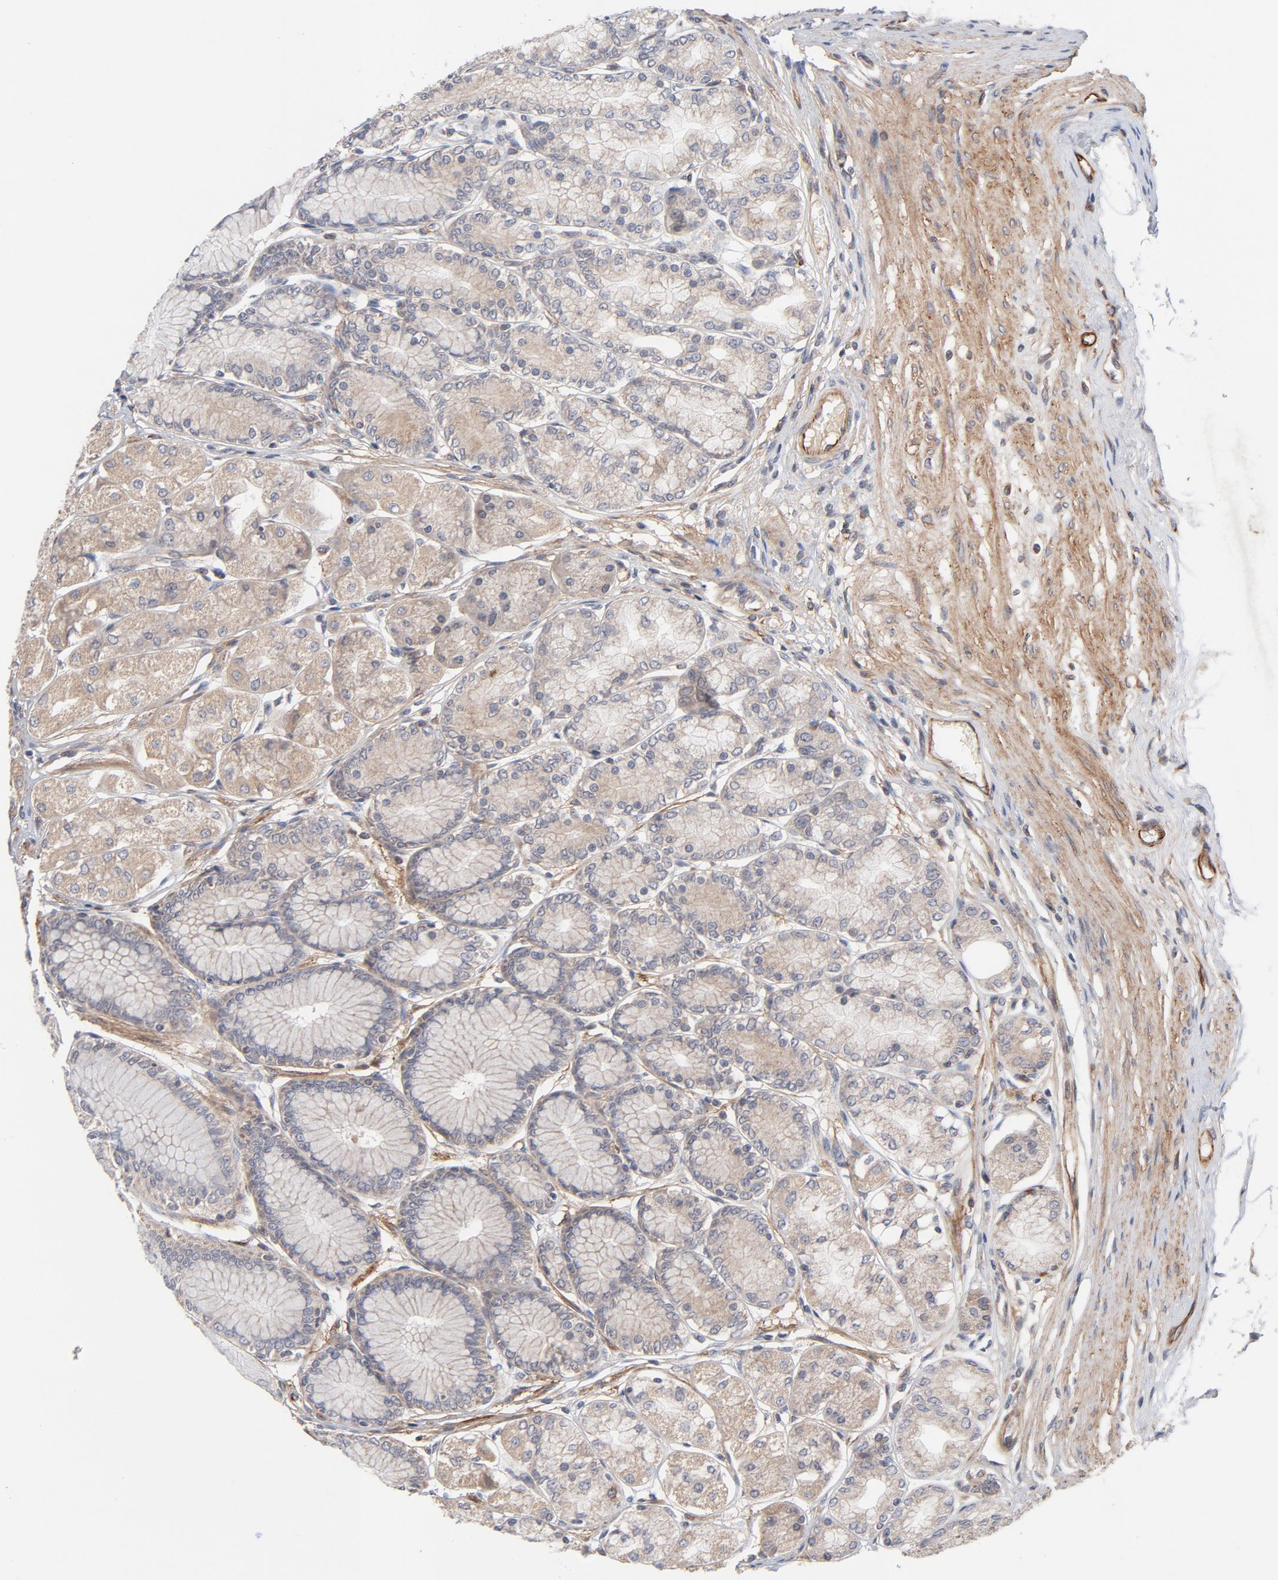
{"staining": {"intensity": "weak", "quantity": ">75%", "location": "cytoplasmic/membranous"}, "tissue": "stomach", "cell_type": "Glandular cells", "image_type": "normal", "snomed": [{"axis": "morphology", "description": "Normal tissue, NOS"}, {"axis": "morphology", "description": "Adenocarcinoma, NOS"}, {"axis": "topography", "description": "Stomach"}, {"axis": "topography", "description": "Stomach, lower"}], "caption": "High-power microscopy captured an immunohistochemistry (IHC) histopathology image of benign stomach, revealing weak cytoplasmic/membranous expression in approximately >75% of glandular cells. (DAB (3,3'-diaminobenzidine) = brown stain, brightfield microscopy at high magnification).", "gene": "DNAAF2", "patient": {"sex": "female", "age": 65}}